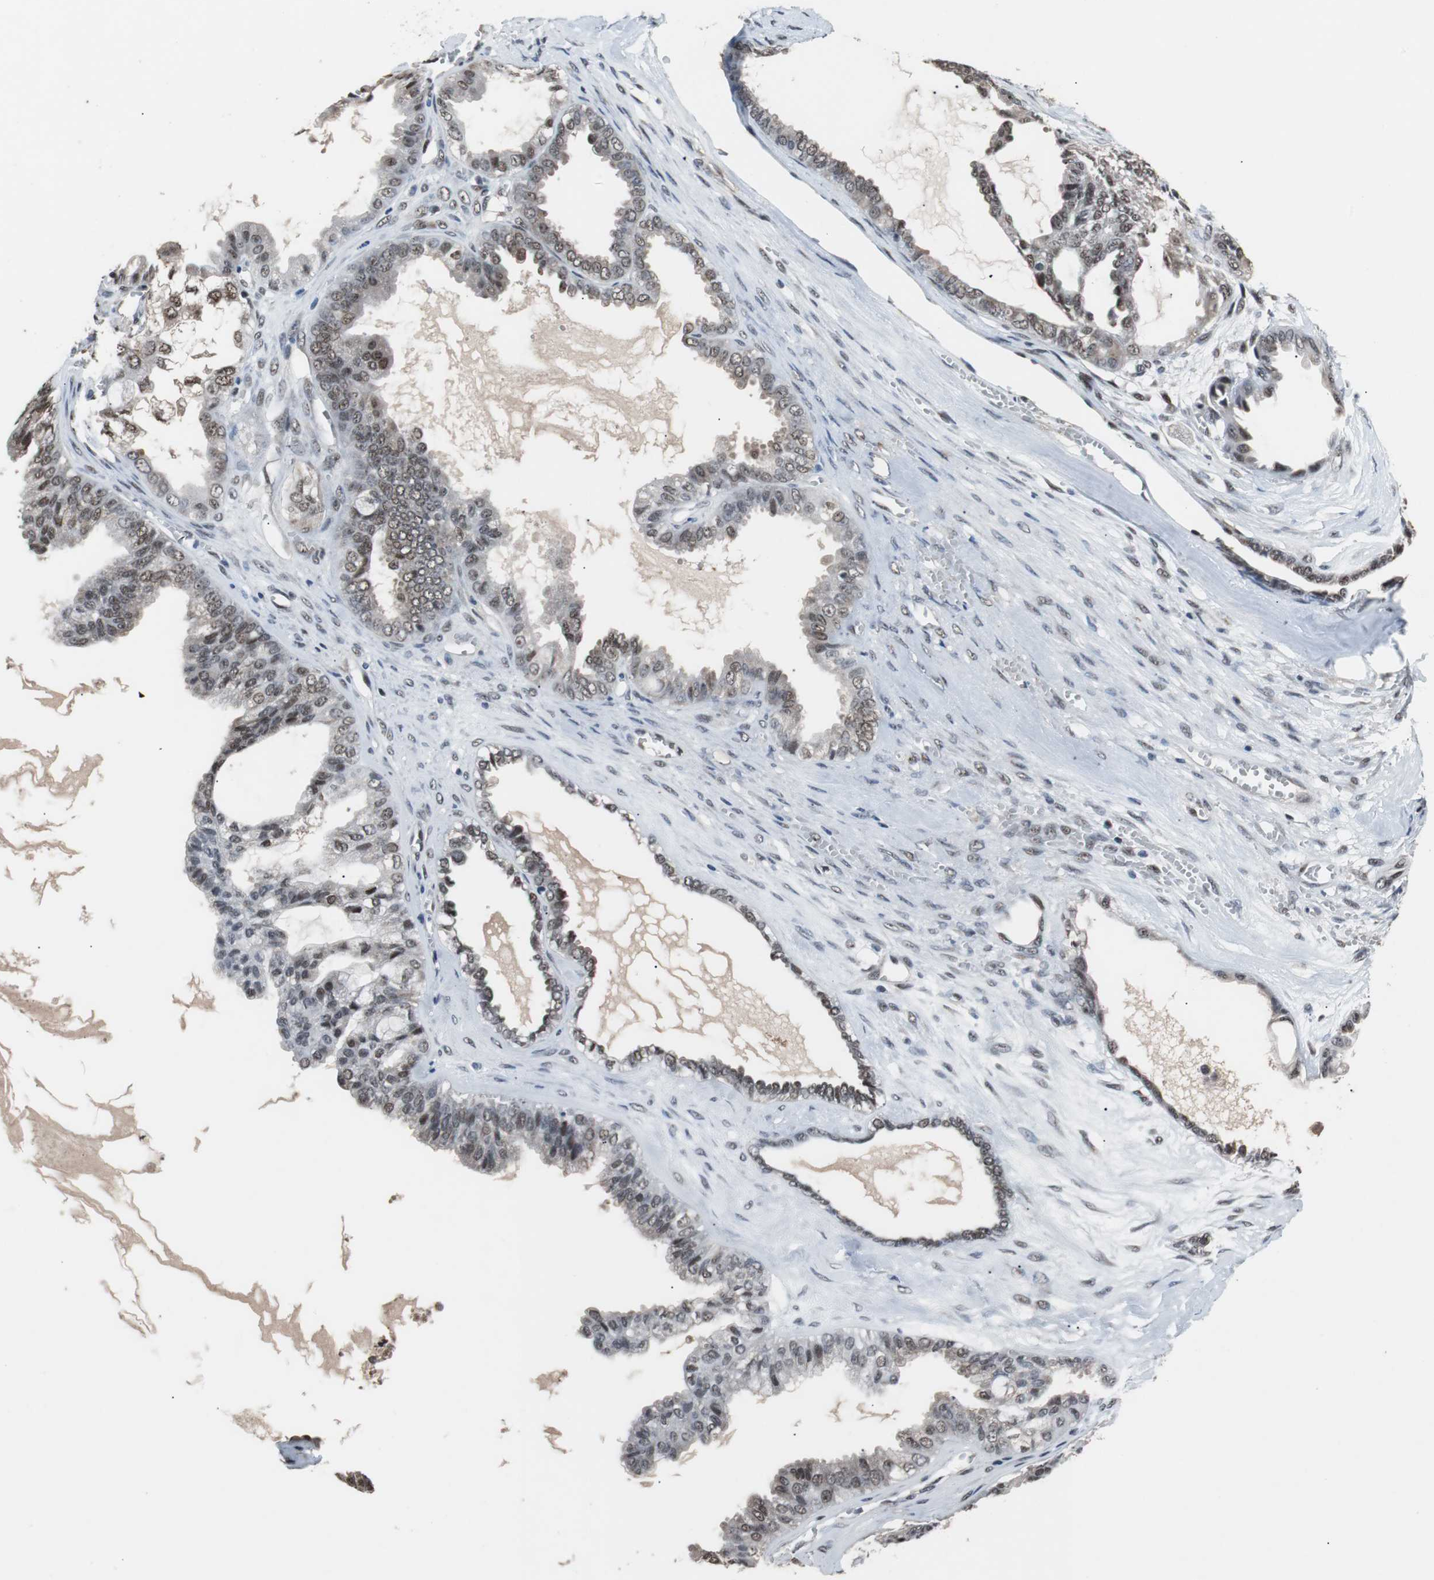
{"staining": {"intensity": "weak", "quantity": "25%-75%", "location": "nuclear"}, "tissue": "ovarian cancer", "cell_type": "Tumor cells", "image_type": "cancer", "snomed": [{"axis": "morphology", "description": "Carcinoma, NOS"}, {"axis": "morphology", "description": "Carcinoma, endometroid"}, {"axis": "topography", "description": "Ovary"}], "caption": "IHC of ovarian carcinoma displays low levels of weak nuclear staining in about 25%-75% of tumor cells. The staining was performed using DAB (3,3'-diaminobenzidine), with brown indicating positive protein expression. Nuclei are stained blue with hematoxylin.", "gene": "USP28", "patient": {"sex": "female", "age": 50}}